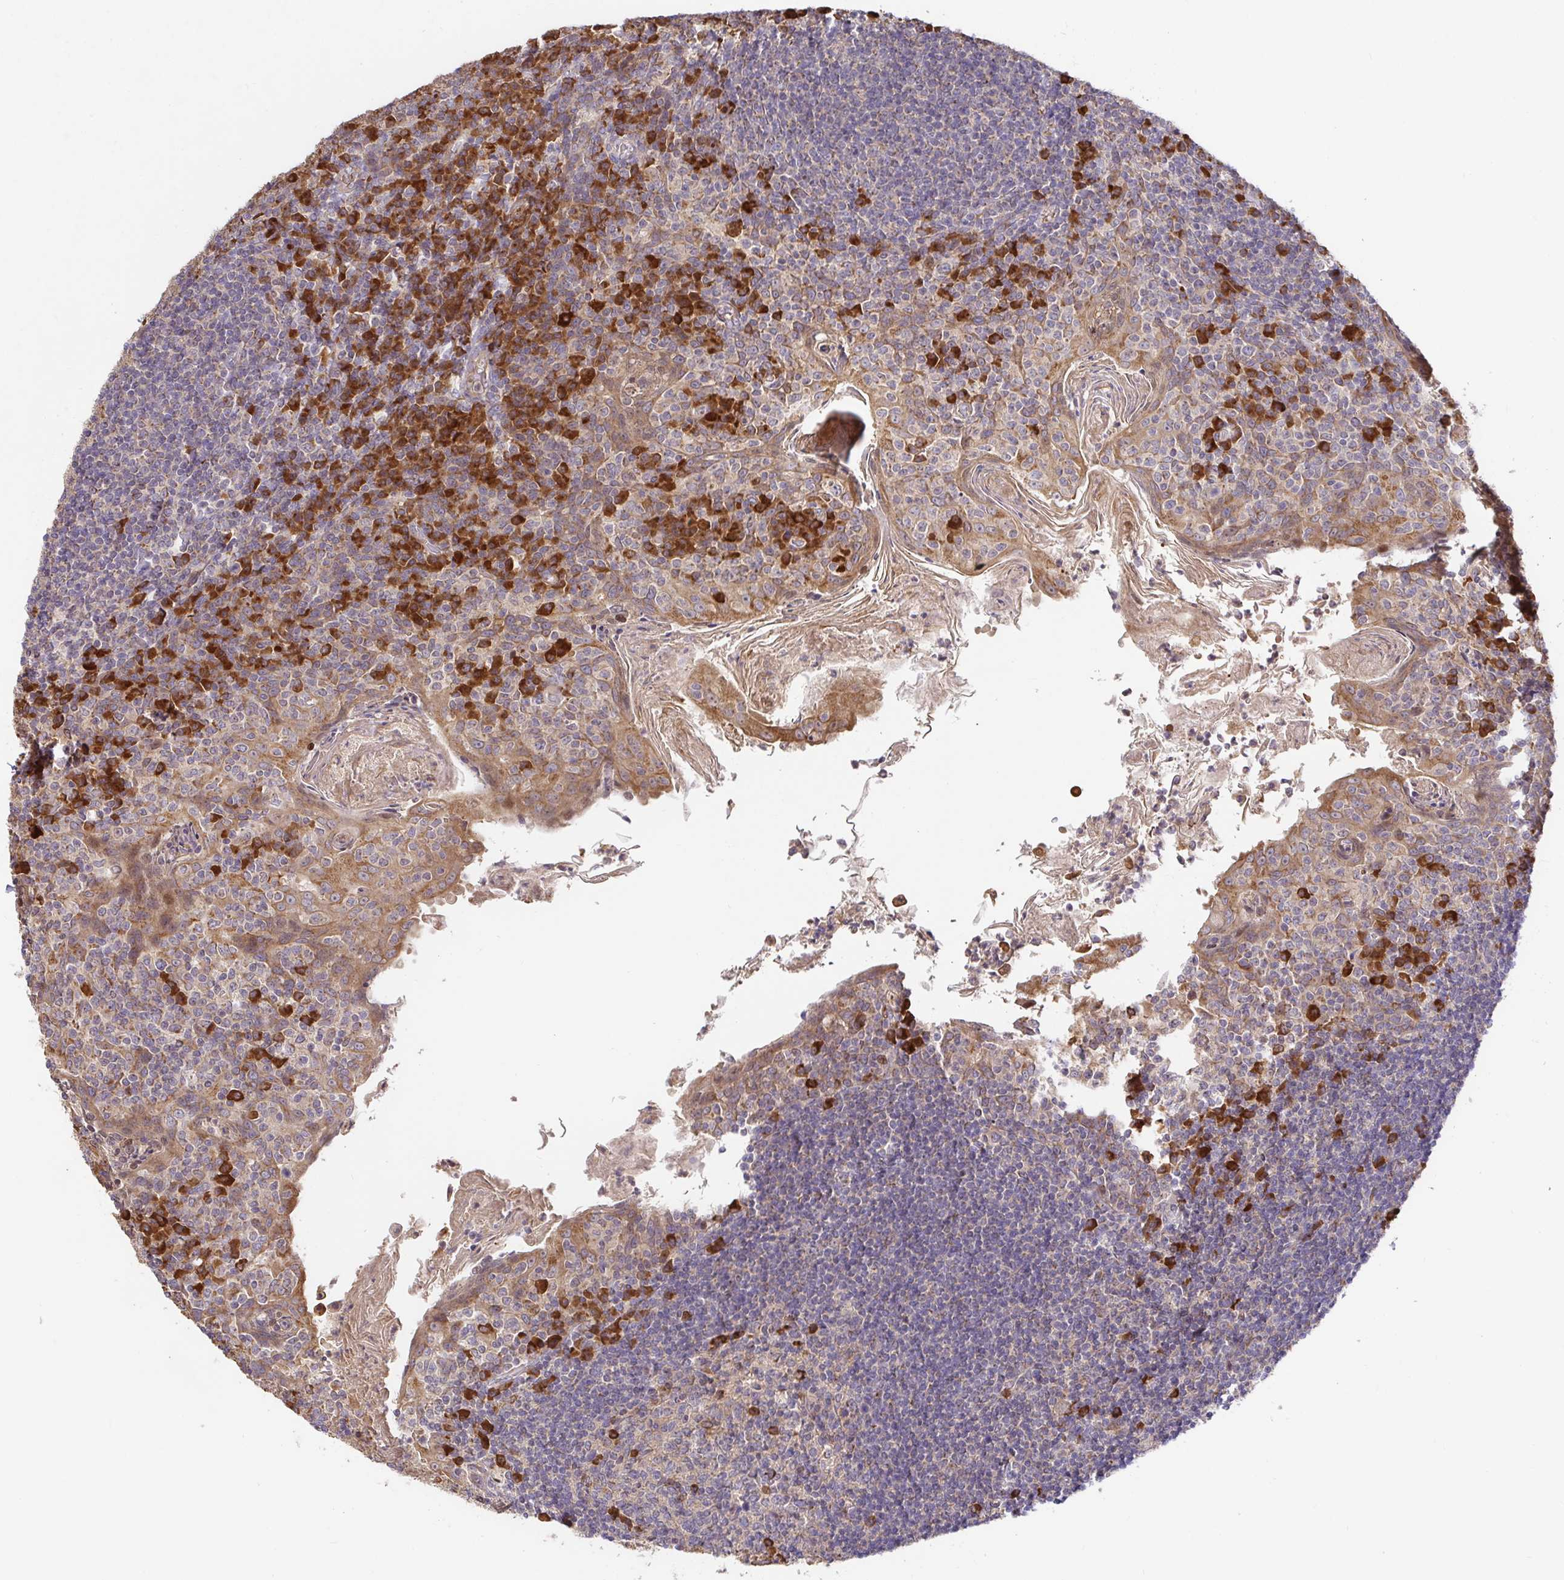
{"staining": {"intensity": "moderate", "quantity": "25%-75%", "location": "cytoplasmic/membranous"}, "tissue": "tonsil", "cell_type": "Germinal center cells", "image_type": "normal", "snomed": [{"axis": "morphology", "description": "Normal tissue, NOS"}, {"axis": "topography", "description": "Tonsil"}], "caption": "Immunohistochemistry image of normal tonsil: tonsil stained using immunohistochemistry (IHC) shows medium levels of moderate protein expression localized specifically in the cytoplasmic/membranous of germinal center cells, appearing as a cytoplasmic/membranous brown color.", "gene": "ELP1", "patient": {"sex": "female", "age": 10}}